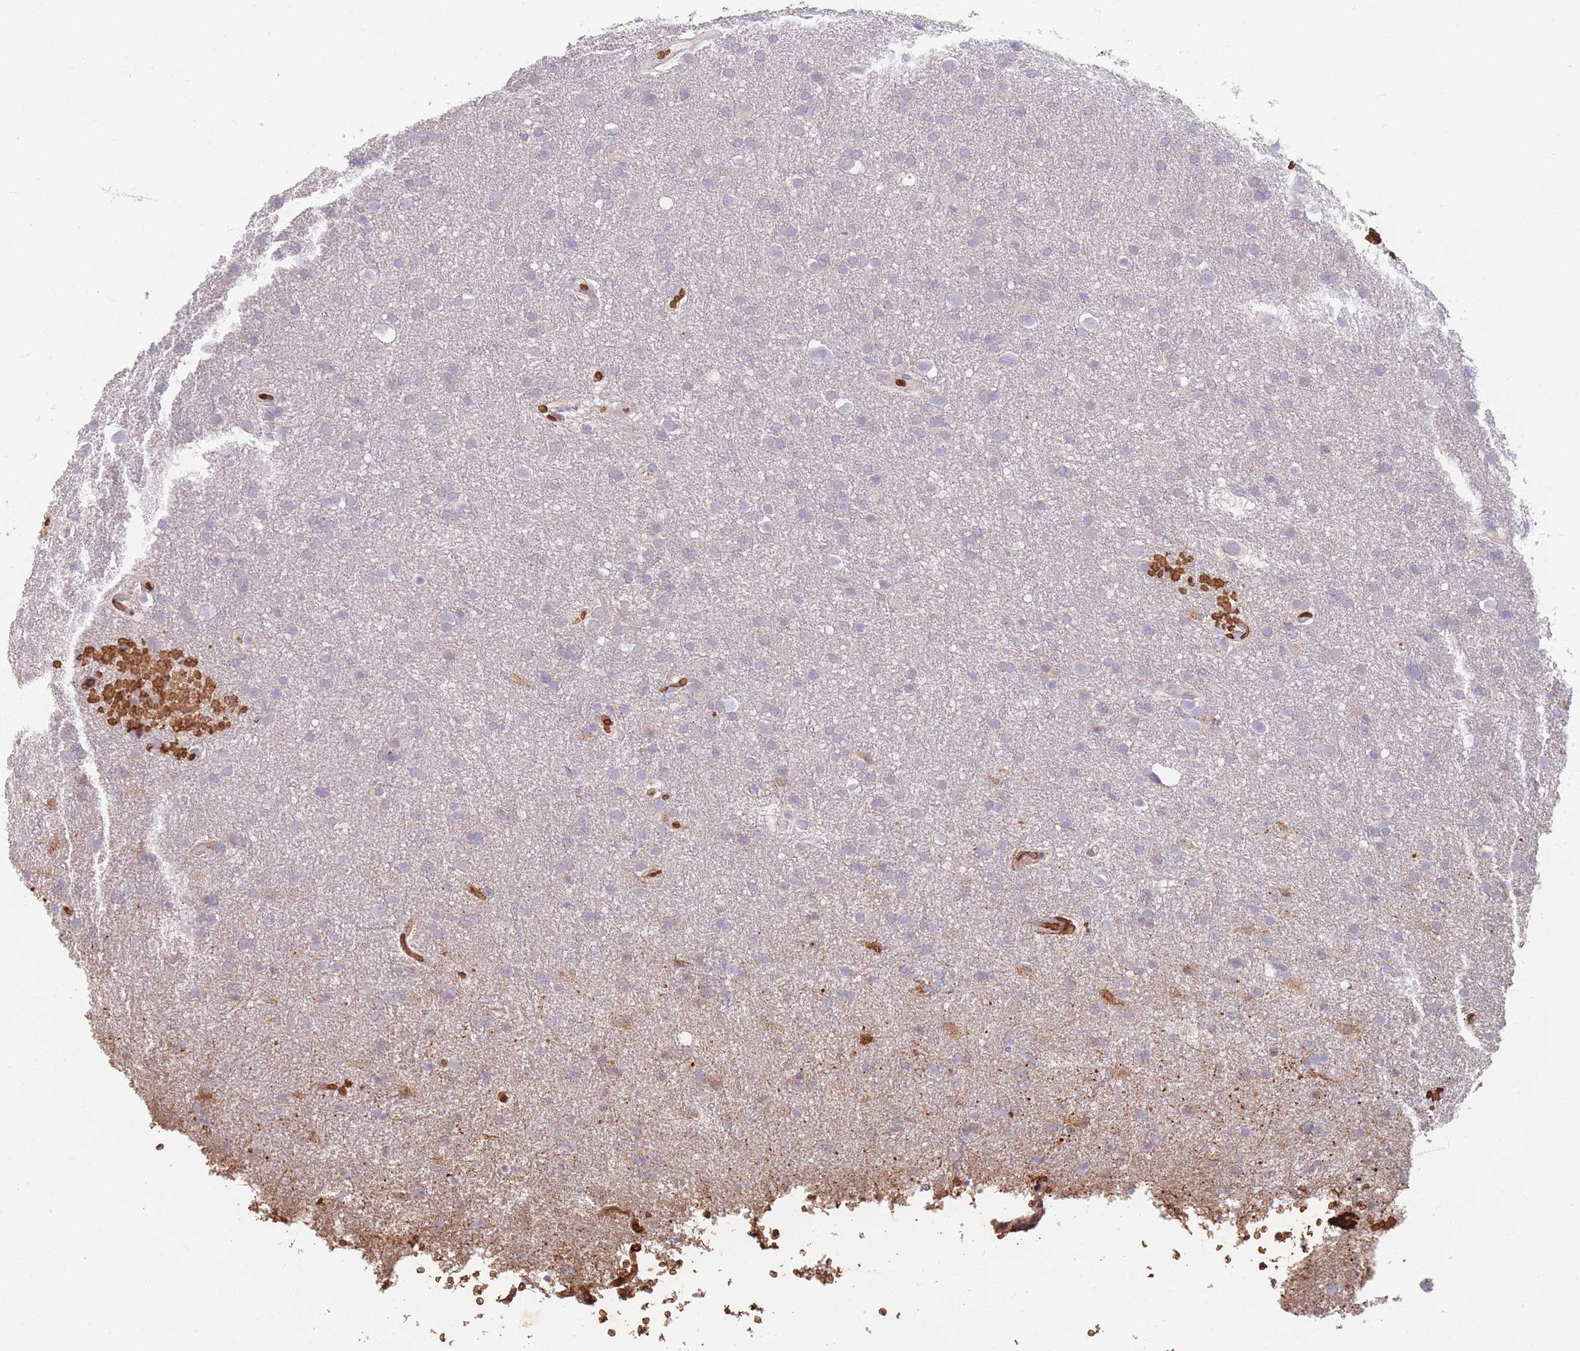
{"staining": {"intensity": "negative", "quantity": "none", "location": "none"}, "tissue": "glioma", "cell_type": "Tumor cells", "image_type": "cancer", "snomed": [{"axis": "morphology", "description": "Glioma, malignant, Low grade"}, {"axis": "topography", "description": "Brain"}], "caption": "This is an immunohistochemistry histopathology image of glioma. There is no staining in tumor cells.", "gene": "SLC2A6", "patient": {"sex": "female", "age": 32}}